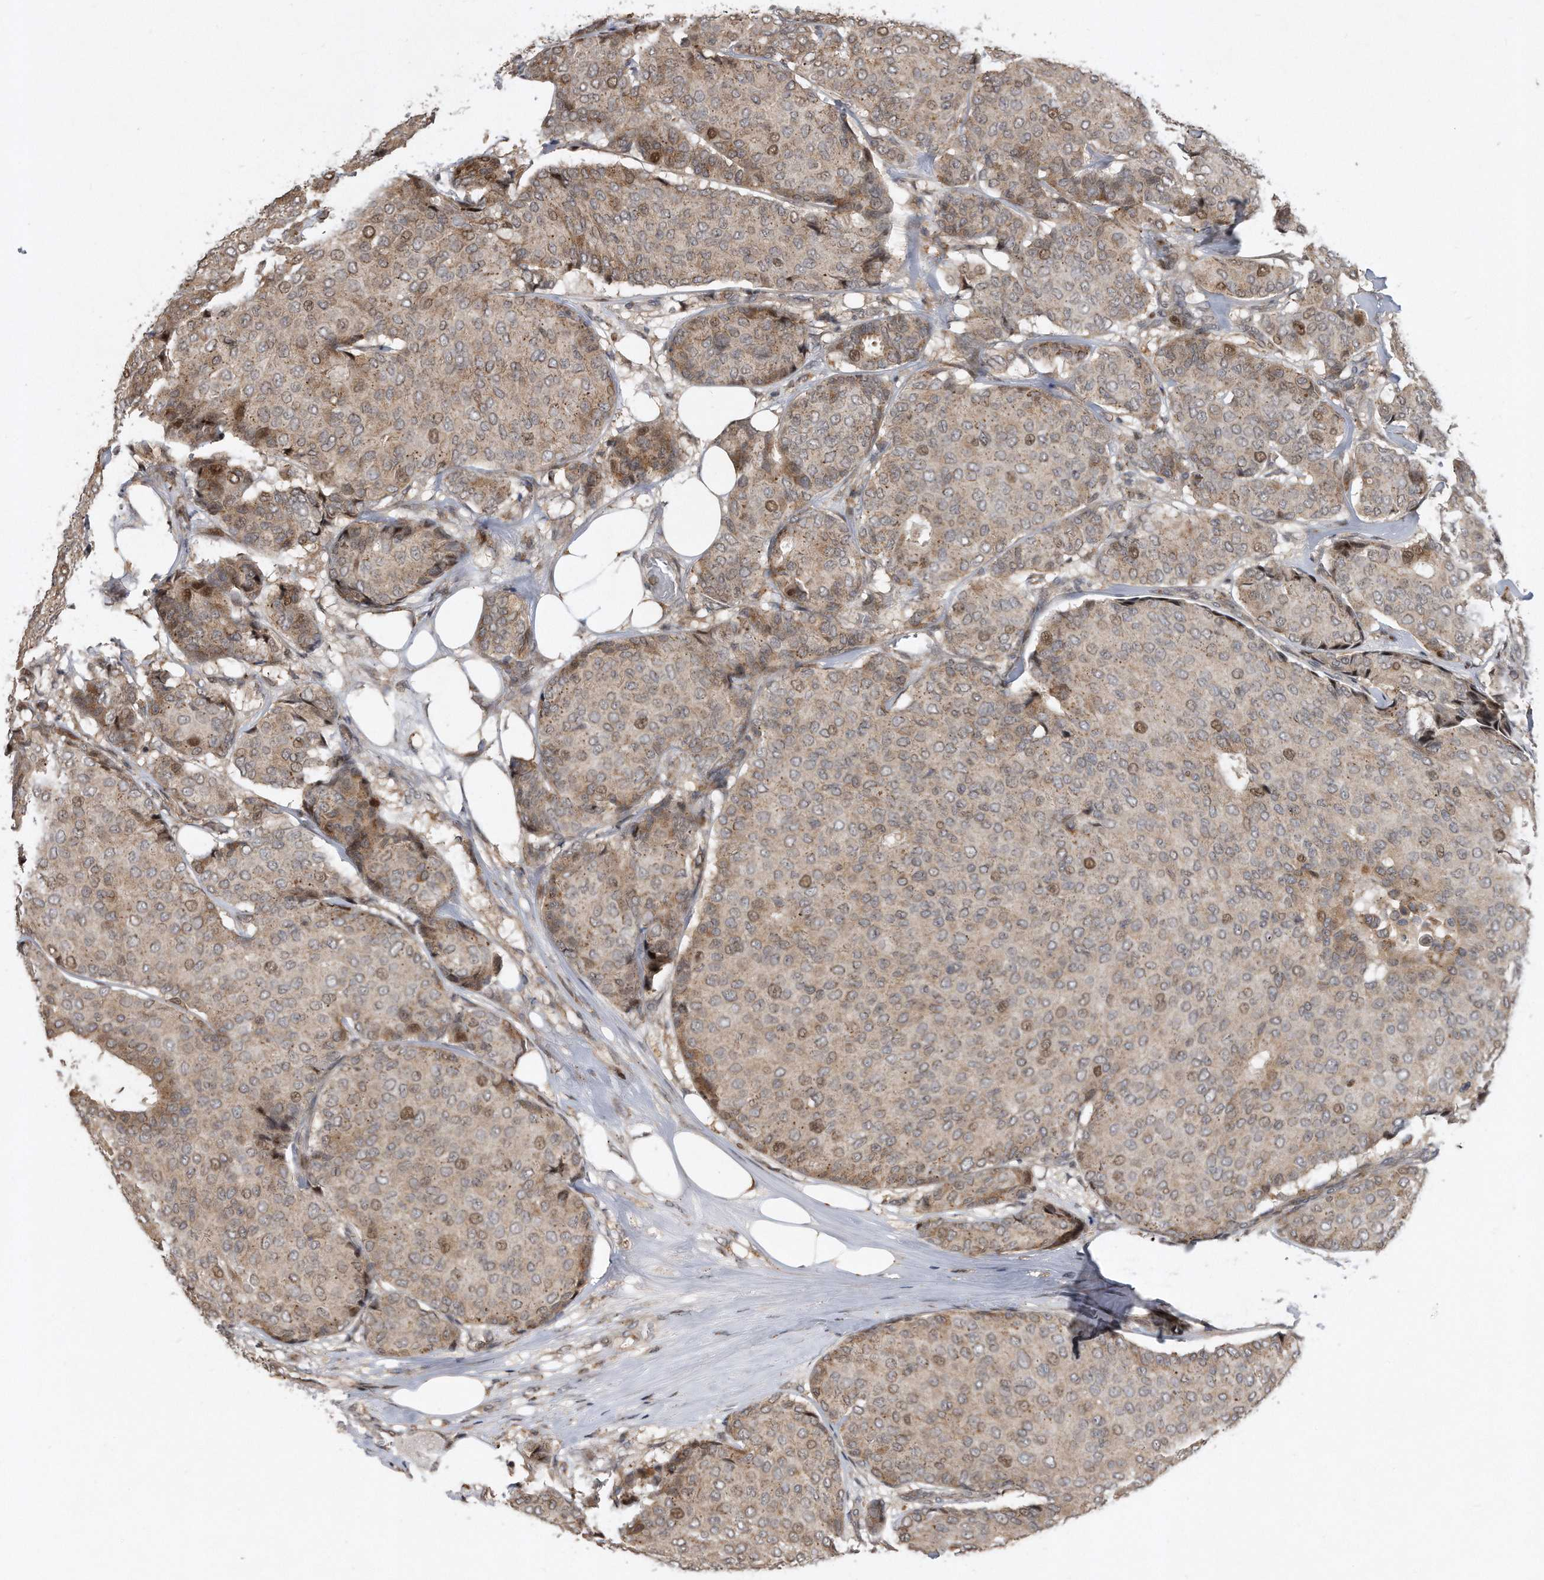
{"staining": {"intensity": "weak", "quantity": "25%-75%", "location": "cytoplasmic/membranous,nuclear"}, "tissue": "breast cancer", "cell_type": "Tumor cells", "image_type": "cancer", "snomed": [{"axis": "morphology", "description": "Duct carcinoma"}, {"axis": "topography", "description": "Breast"}], "caption": "Intraductal carcinoma (breast) stained for a protein displays weak cytoplasmic/membranous and nuclear positivity in tumor cells.", "gene": "PGBD2", "patient": {"sex": "female", "age": 75}}